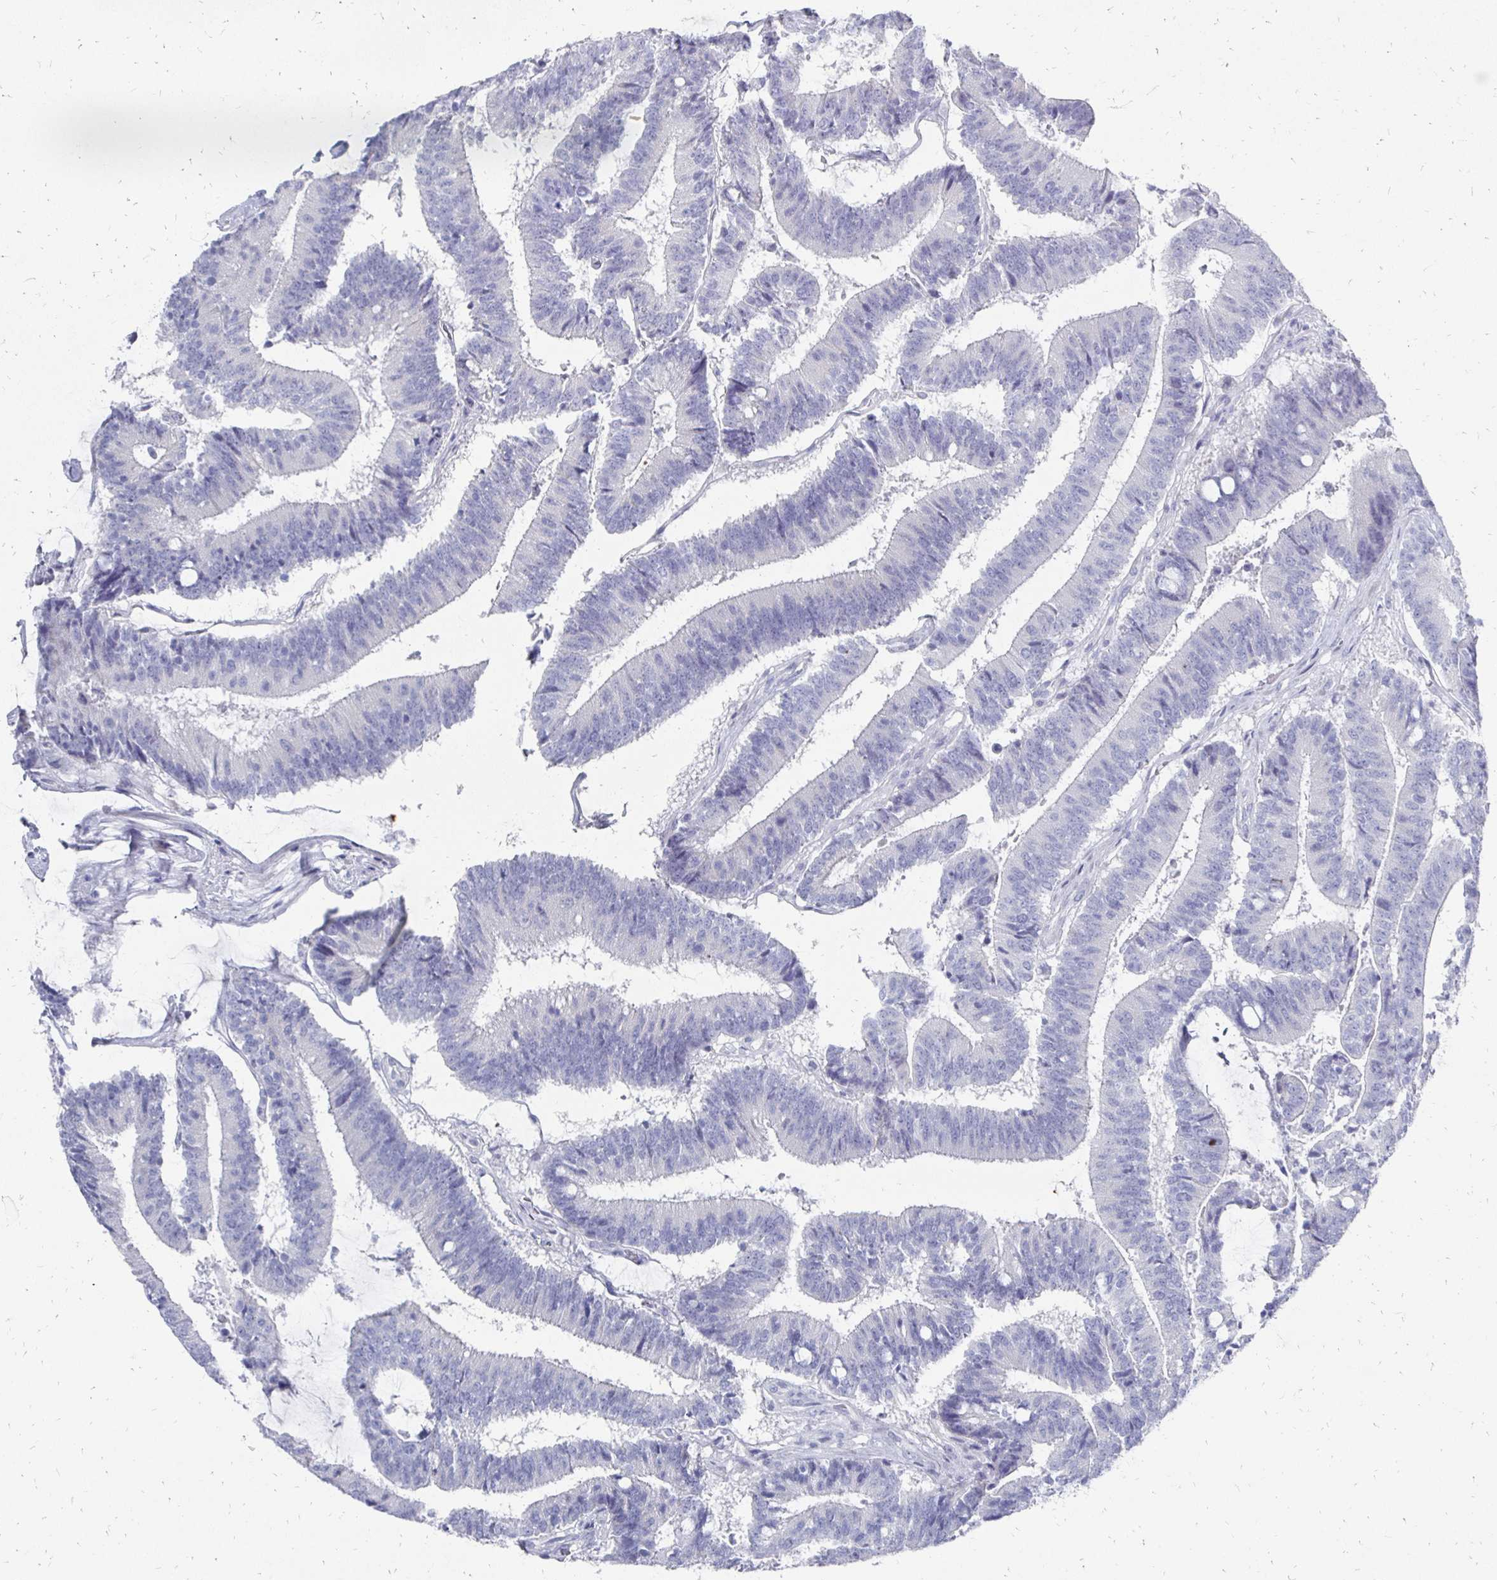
{"staining": {"intensity": "negative", "quantity": "none", "location": "none"}, "tissue": "colorectal cancer", "cell_type": "Tumor cells", "image_type": "cancer", "snomed": [{"axis": "morphology", "description": "Adenocarcinoma, NOS"}, {"axis": "topography", "description": "Colon"}], "caption": "A high-resolution micrograph shows immunohistochemistry staining of adenocarcinoma (colorectal), which reveals no significant expression in tumor cells.", "gene": "SYCP3", "patient": {"sex": "female", "age": 43}}